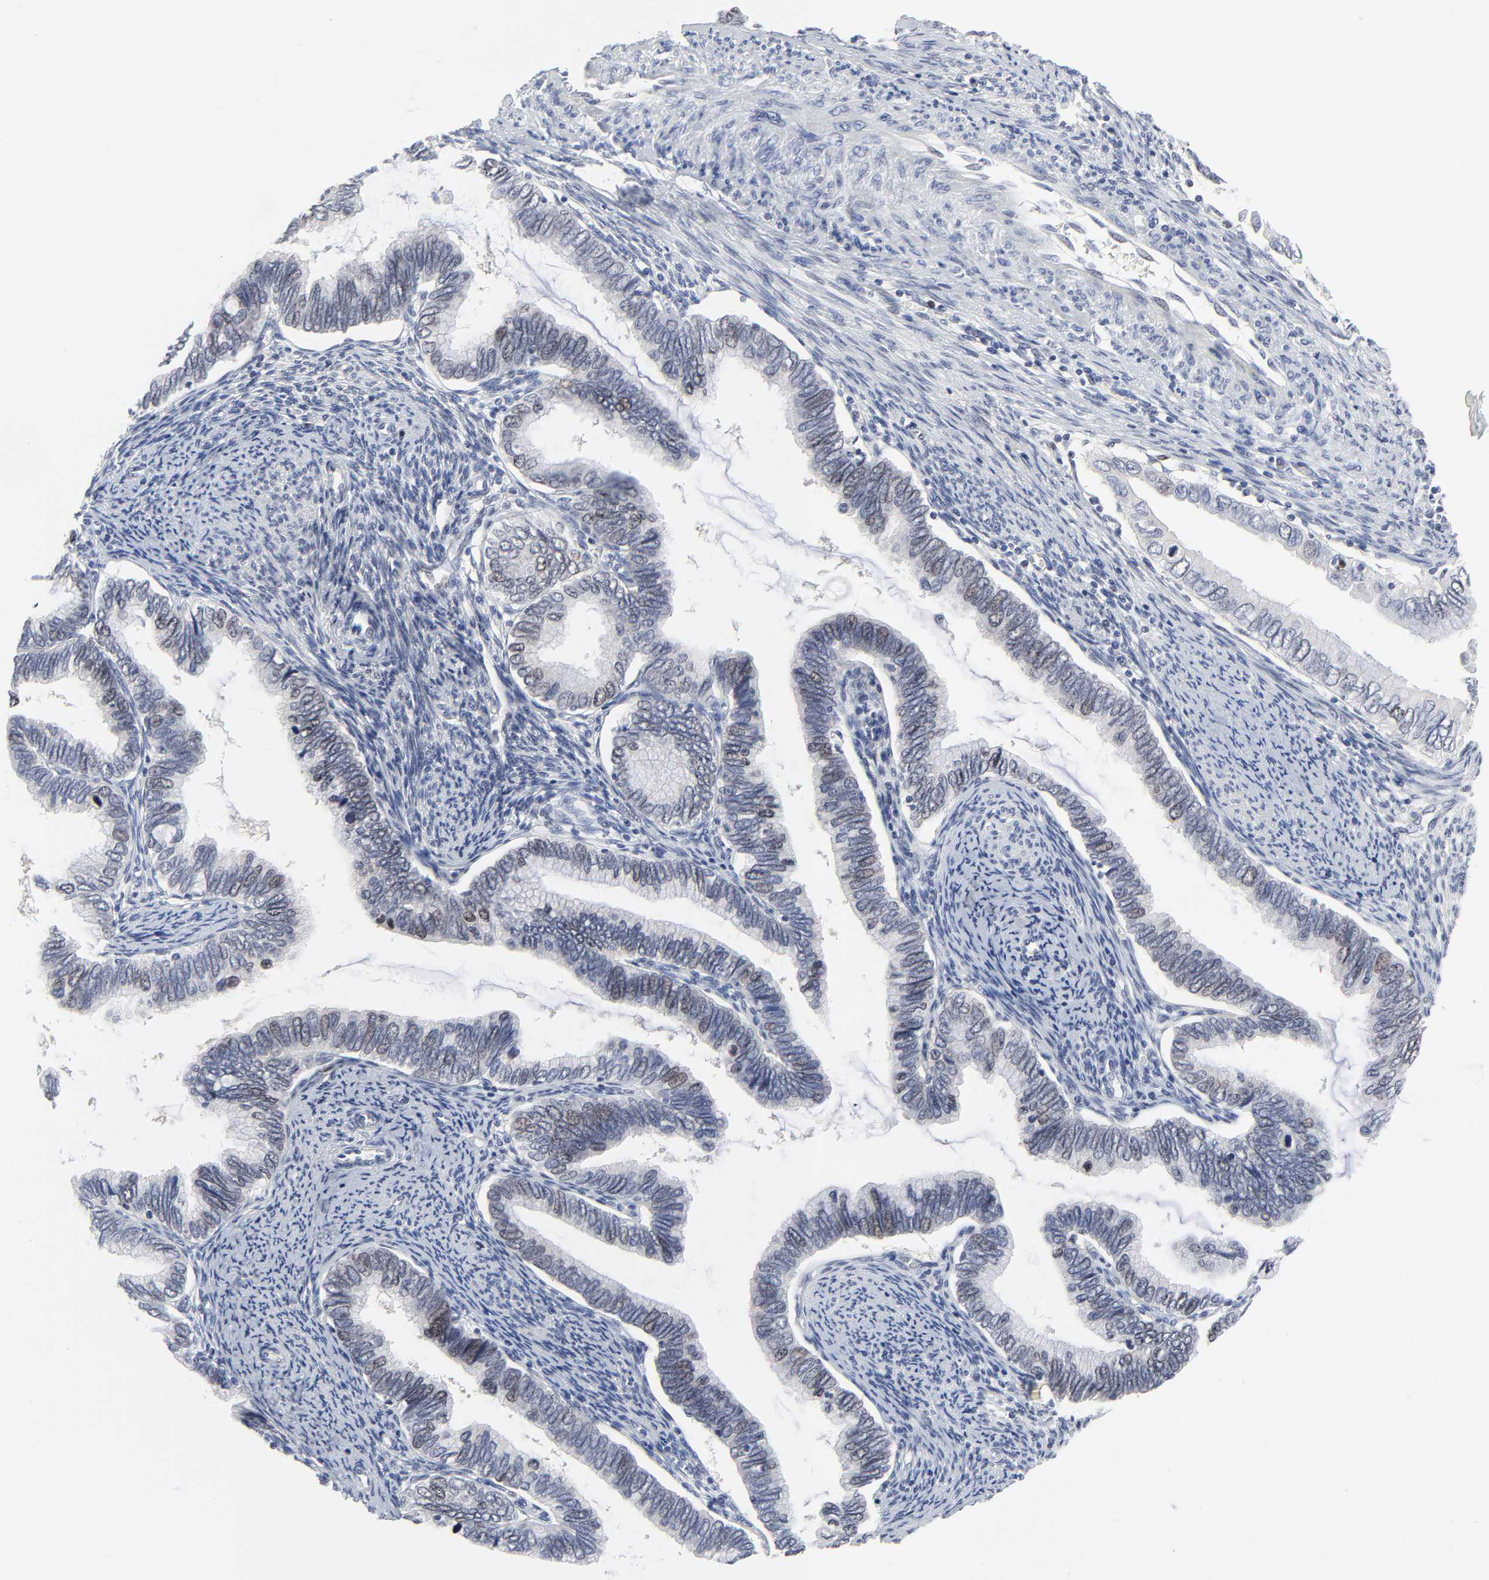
{"staining": {"intensity": "weak", "quantity": "<25%", "location": "nuclear"}, "tissue": "cervical cancer", "cell_type": "Tumor cells", "image_type": "cancer", "snomed": [{"axis": "morphology", "description": "Adenocarcinoma, NOS"}, {"axis": "topography", "description": "Cervix"}], "caption": "Cervical cancer (adenocarcinoma) stained for a protein using immunohistochemistry exhibits no positivity tumor cells.", "gene": "ZNF589", "patient": {"sex": "female", "age": 49}}